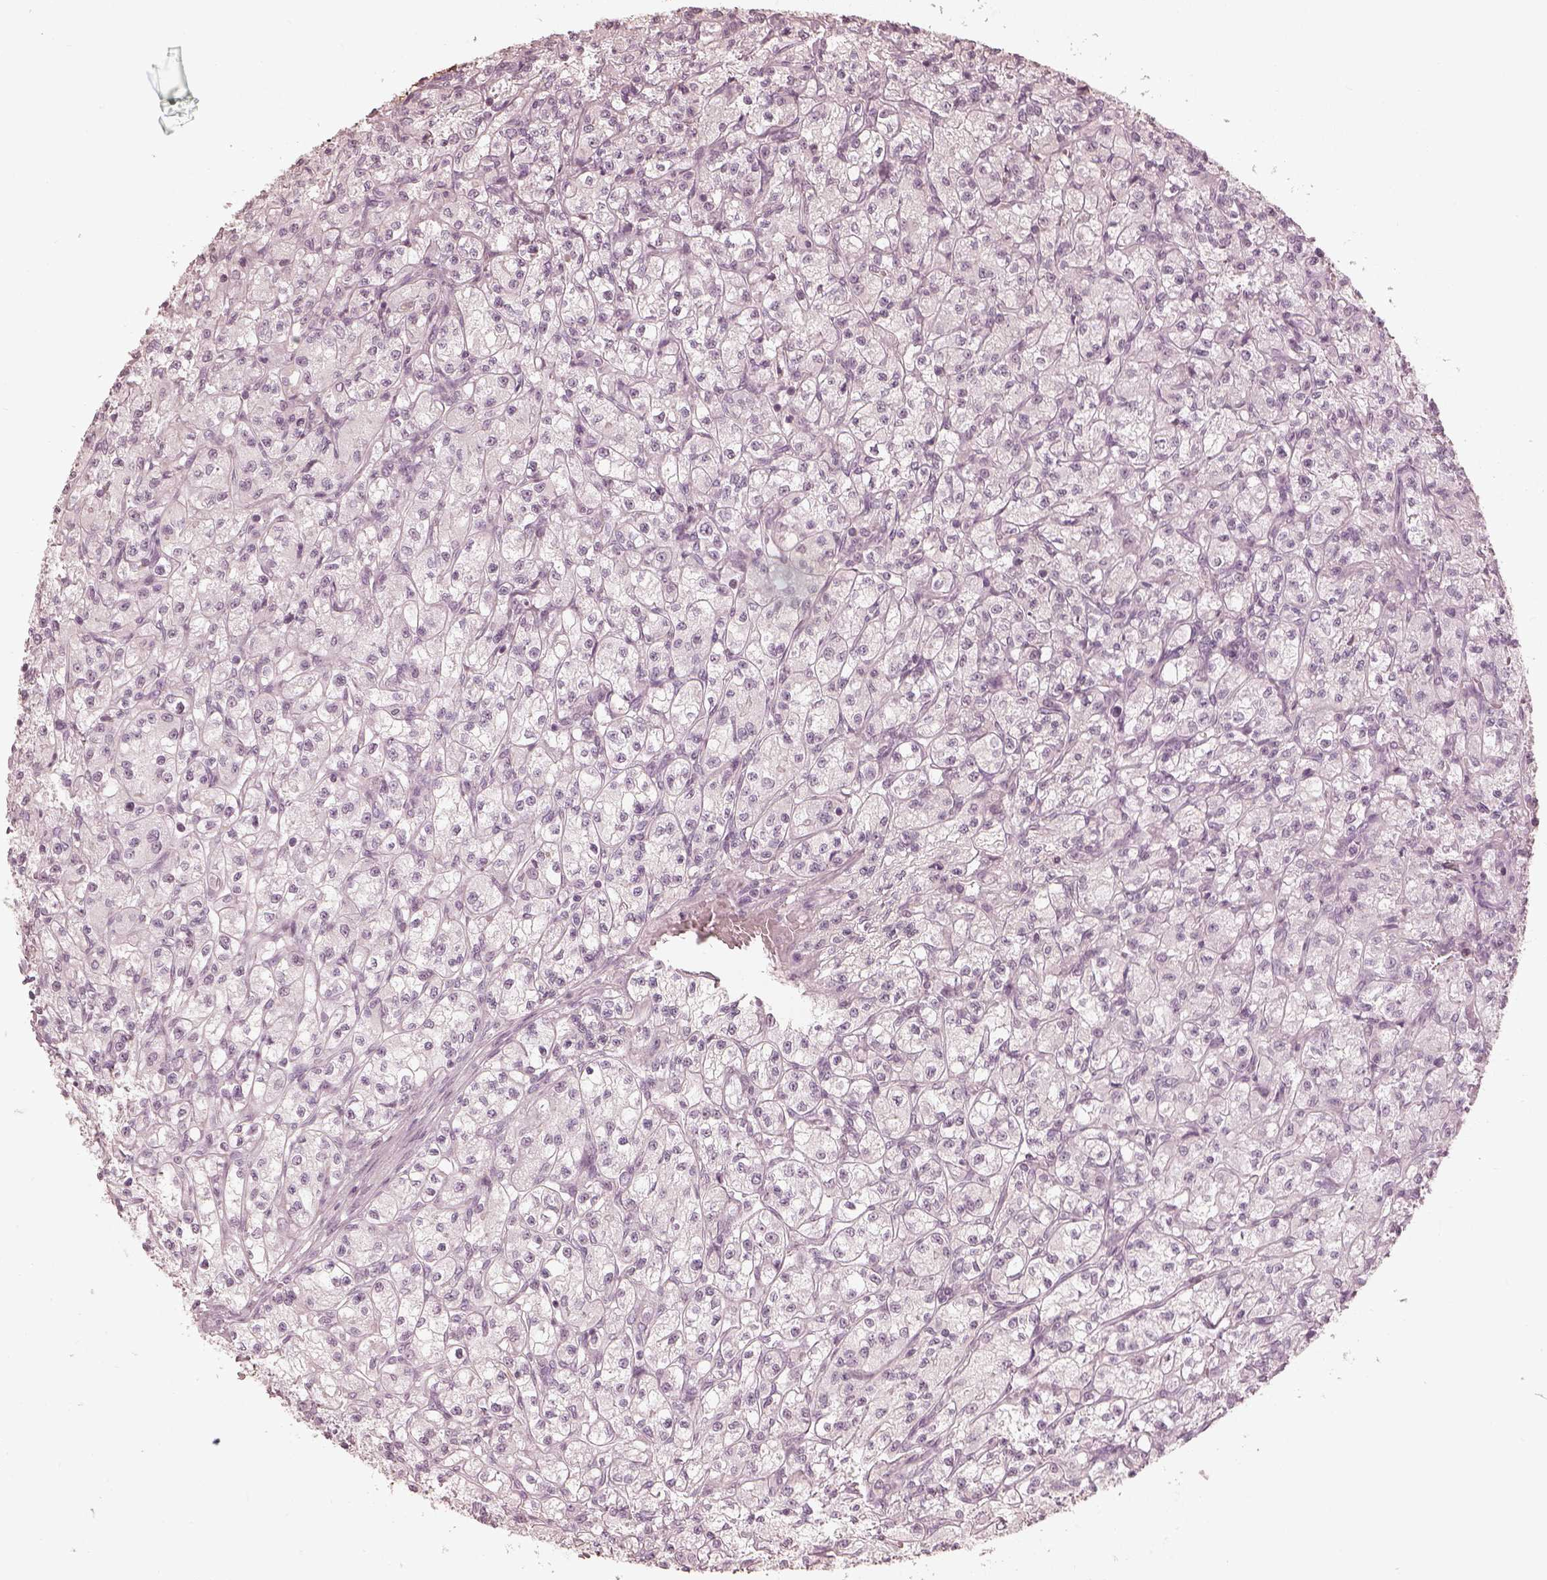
{"staining": {"intensity": "negative", "quantity": "none", "location": "none"}, "tissue": "renal cancer", "cell_type": "Tumor cells", "image_type": "cancer", "snomed": [{"axis": "morphology", "description": "Adenocarcinoma, NOS"}, {"axis": "topography", "description": "Kidney"}], "caption": "This is an immunohistochemistry (IHC) micrograph of adenocarcinoma (renal). There is no expression in tumor cells.", "gene": "ADRB3", "patient": {"sex": "female", "age": 70}}